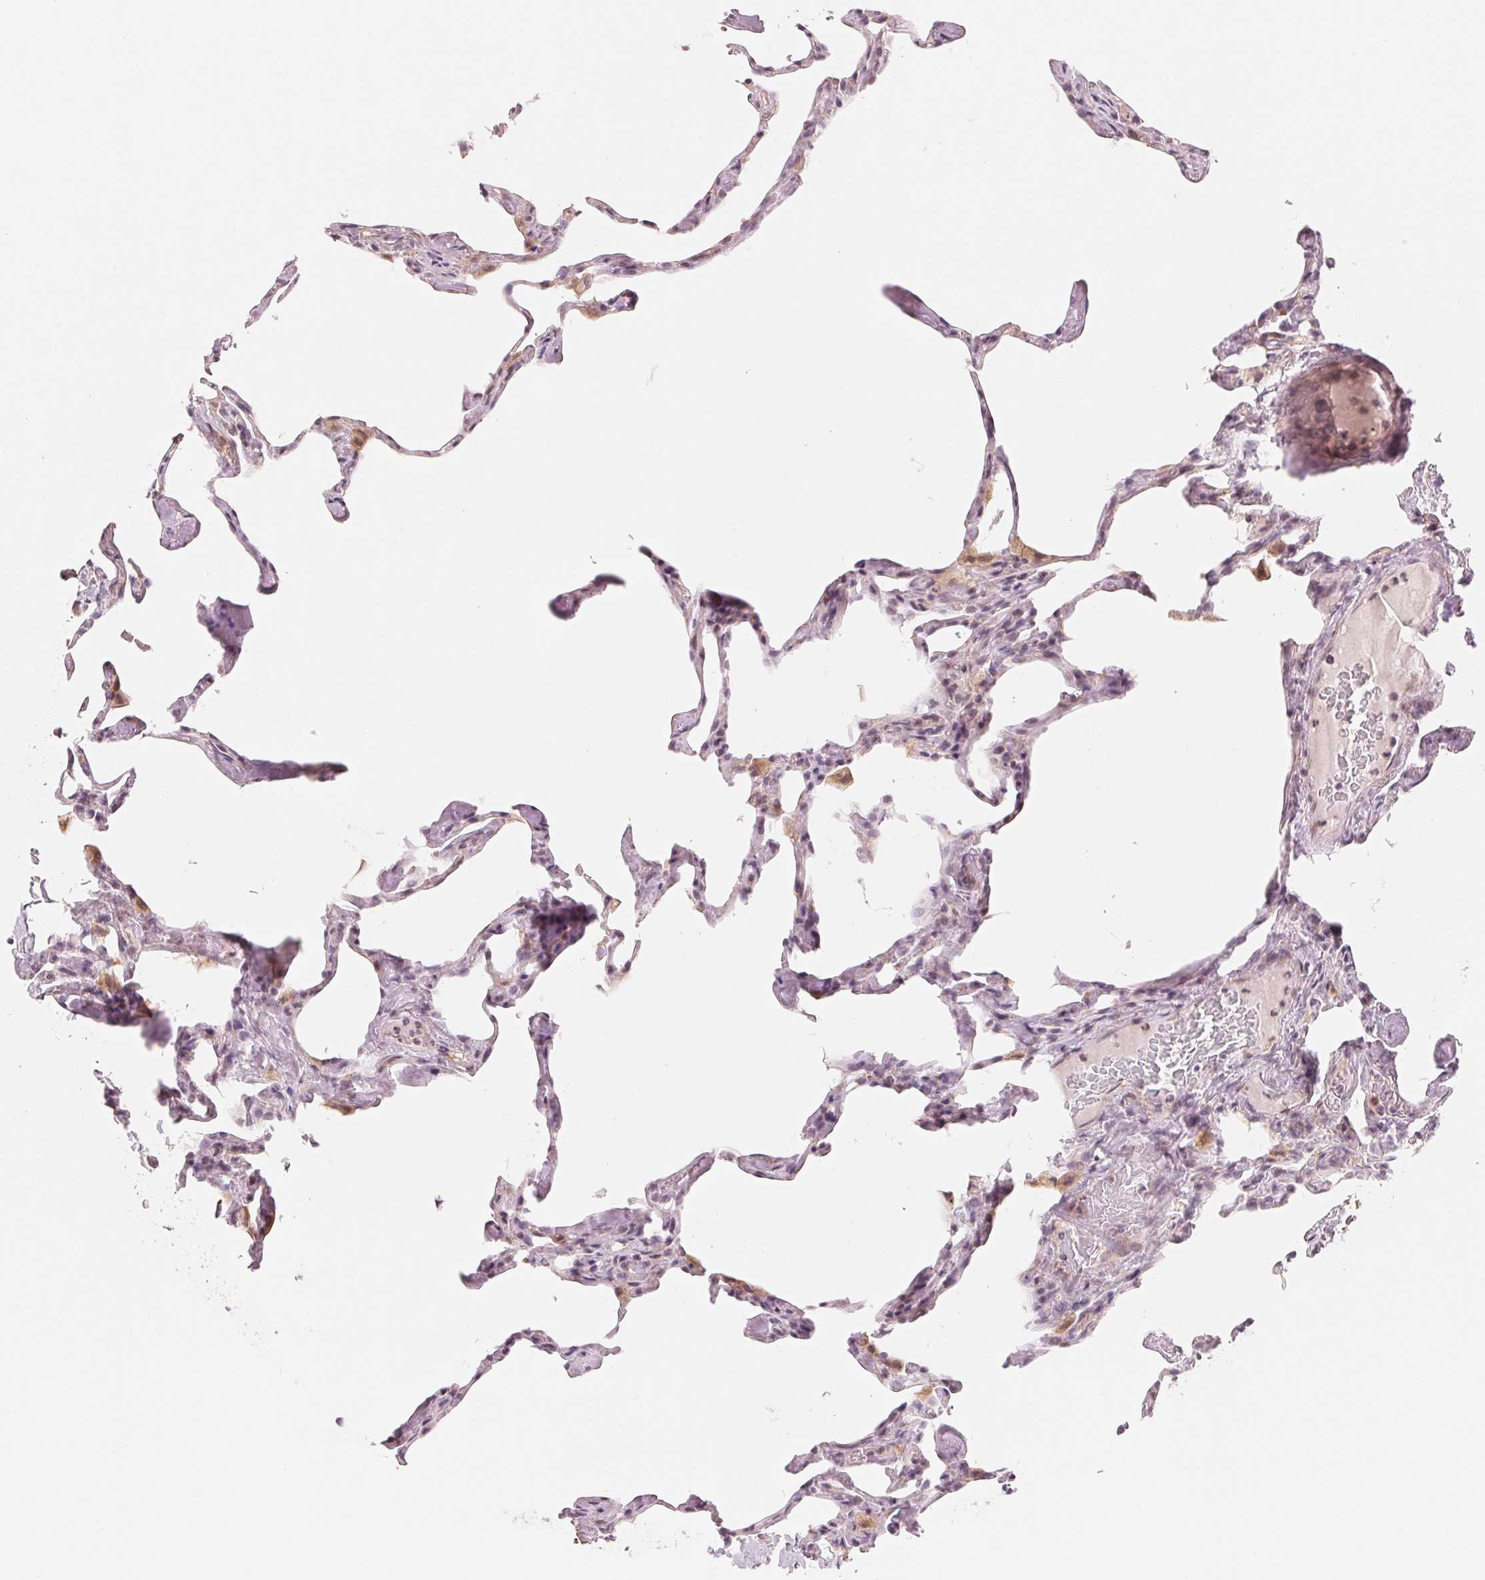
{"staining": {"intensity": "weak", "quantity": "<25%", "location": "cytoplasmic/membranous"}, "tissue": "lung", "cell_type": "Alveolar cells", "image_type": "normal", "snomed": [{"axis": "morphology", "description": "Normal tissue, NOS"}, {"axis": "topography", "description": "Lung"}], "caption": "Alveolar cells are negative for protein expression in normal human lung. (Stains: DAB immunohistochemistry with hematoxylin counter stain, Microscopy: brightfield microscopy at high magnification).", "gene": "SLC17A4", "patient": {"sex": "male", "age": 65}}